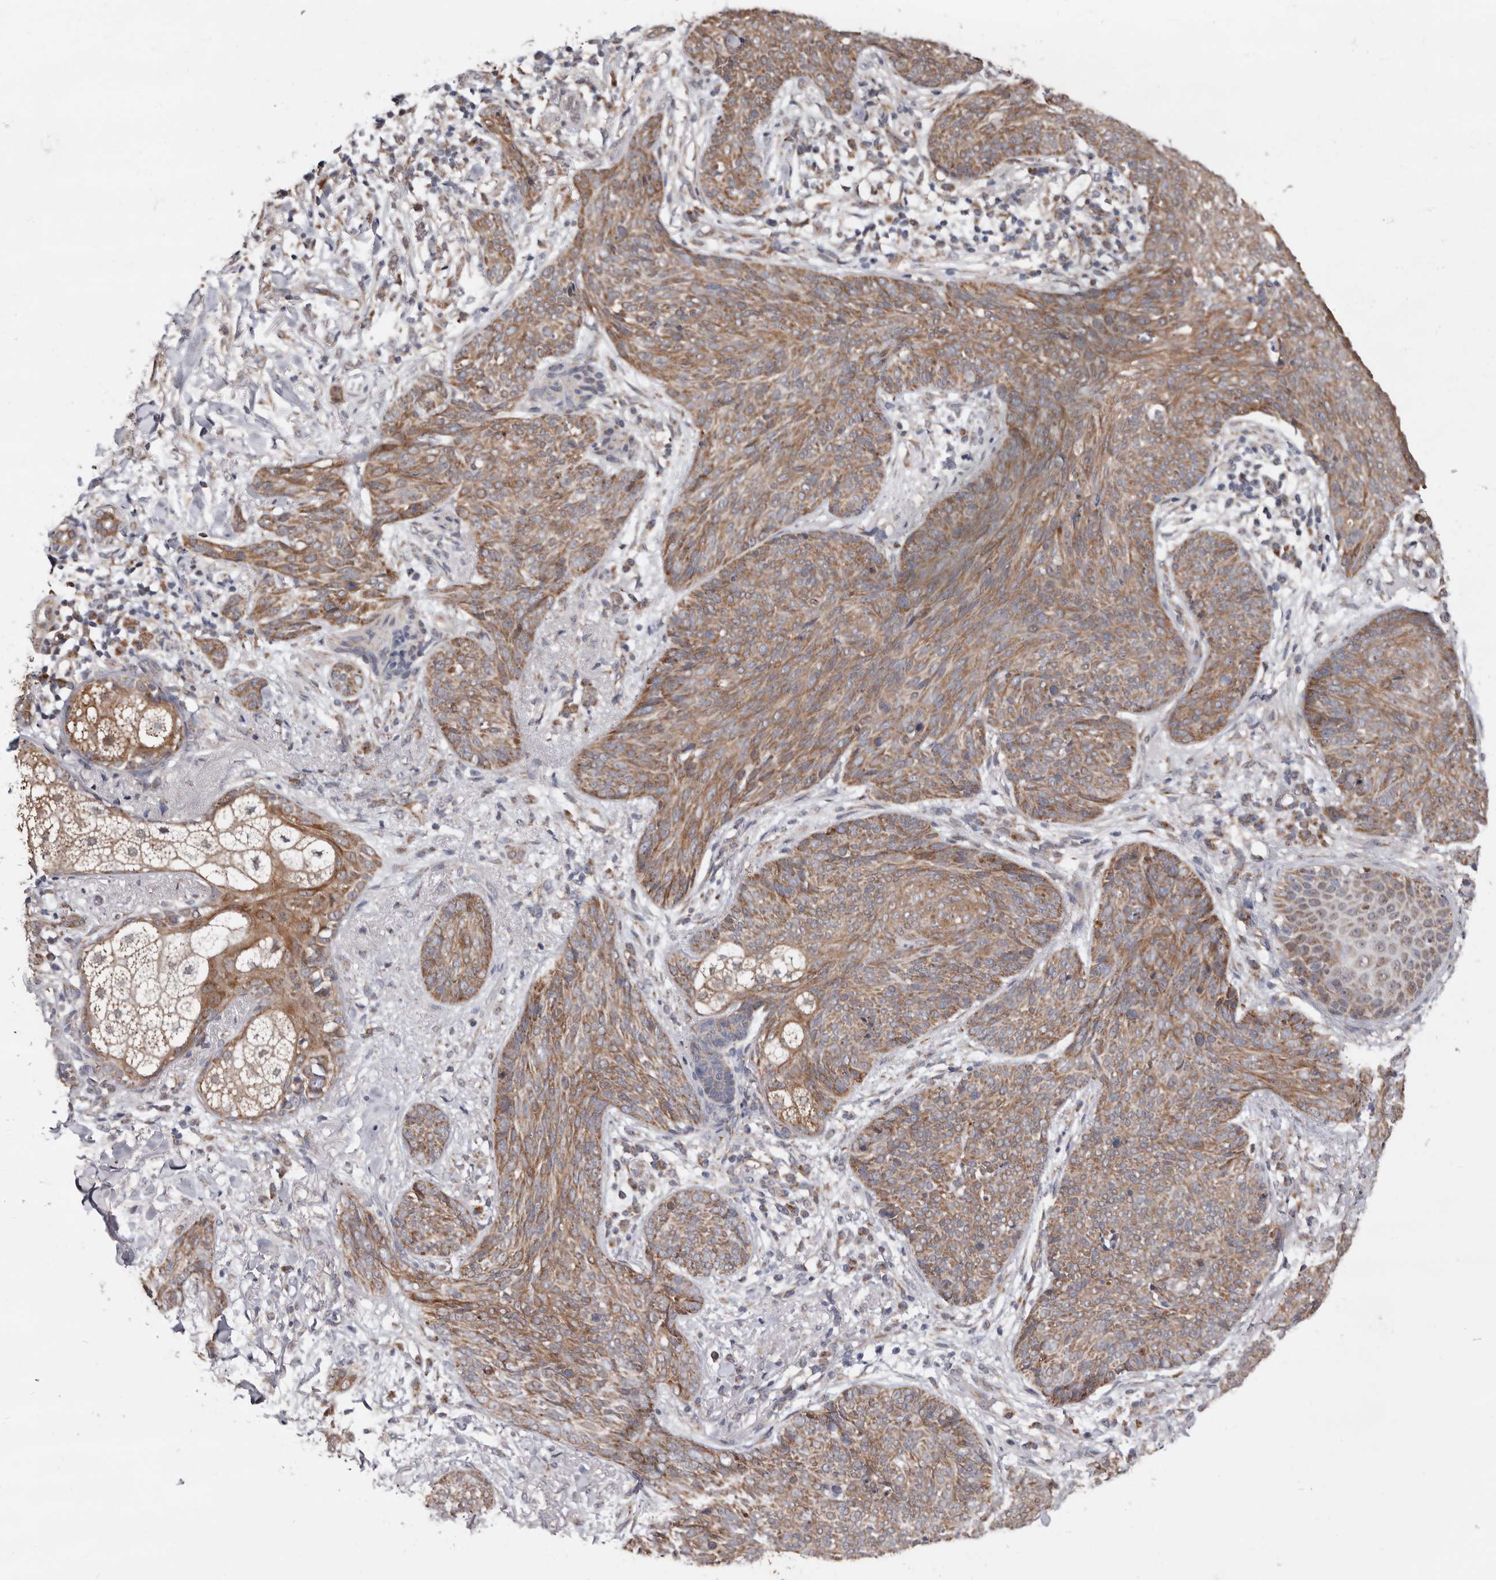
{"staining": {"intensity": "weak", "quantity": ">75%", "location": "cytoplasmic/membranous"}, "tissue": "skin cancer", "cell_type": "Tumor cells", "image_type": "cancer", "snomed": [{"axis": "morphology", "description": "Basal cell carcinoma"}, {"axis": "topography", "description": "Skin"}], "caption": "High-power microscopy captured an IHC photomicrograph of skin basal cell carcinoma, revealing weak cytoplasmic/membranous expression in approximately >75% of tumor cells.", "gene": "MRPL18", "patient": {"sex": "male", "age": 85}}